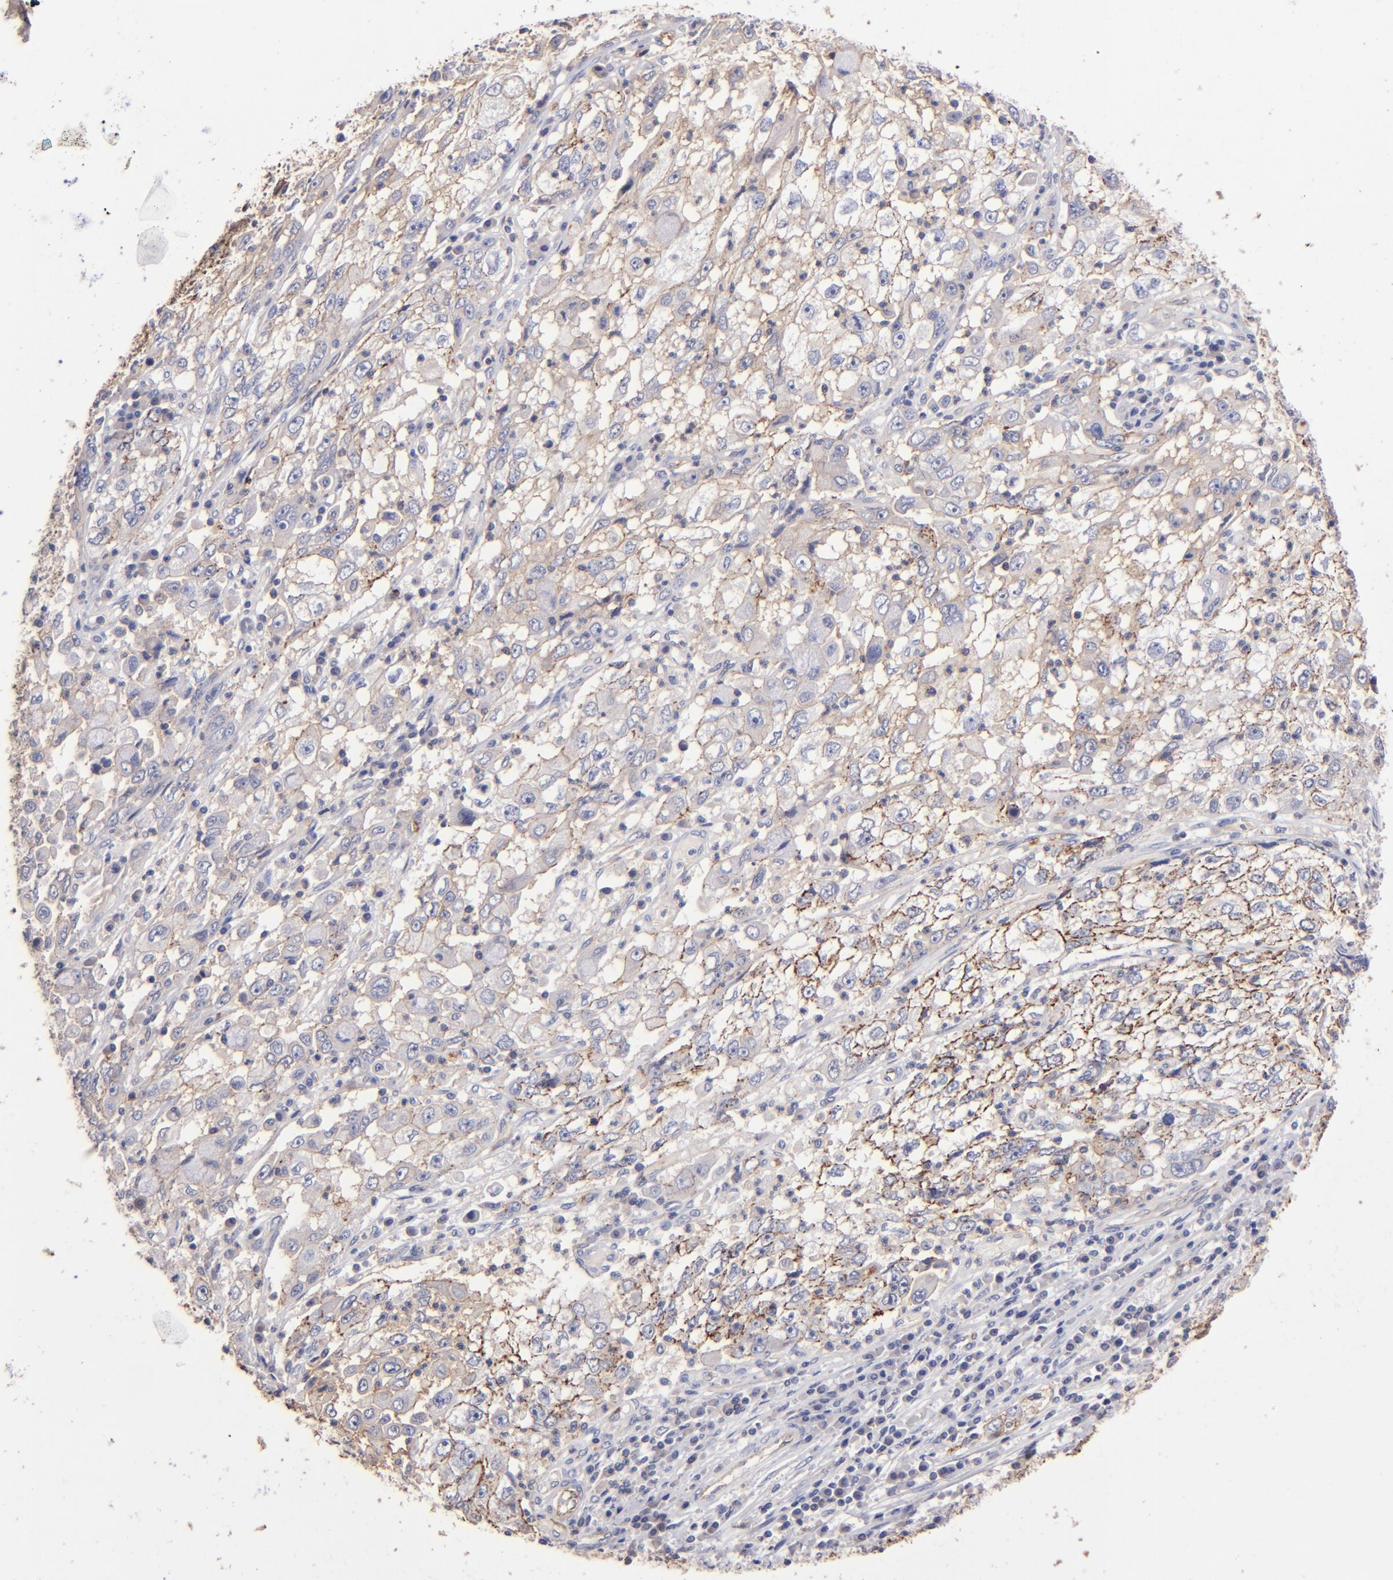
{"staining": {"intensity": "moderate", "quantity": "25%-75%", "location": "cytoplasmic/membranous"}, "tissue": "cervical cancer", "cell_type": "Tumor cells", "image_type": "cancer", "snomed": [{"axis": "morphology", "description": "Squamous cell carcinoma, NOS"}, {"axis": "topography", "description": "Cervix"}], "caption": "An immunohistochemistry (IHC) micrograph of neoplastic tissue is shown. Protein staining in brown shows moderate cytoplasmic/membranous positivity in squamous cell carcinoma (cervical) within tumor cells. (DAB IHC, brown staining for protein, blue staining for nuclei).", "gene": "CLDN5", "patient": {"sex": "female", "age": 36}}